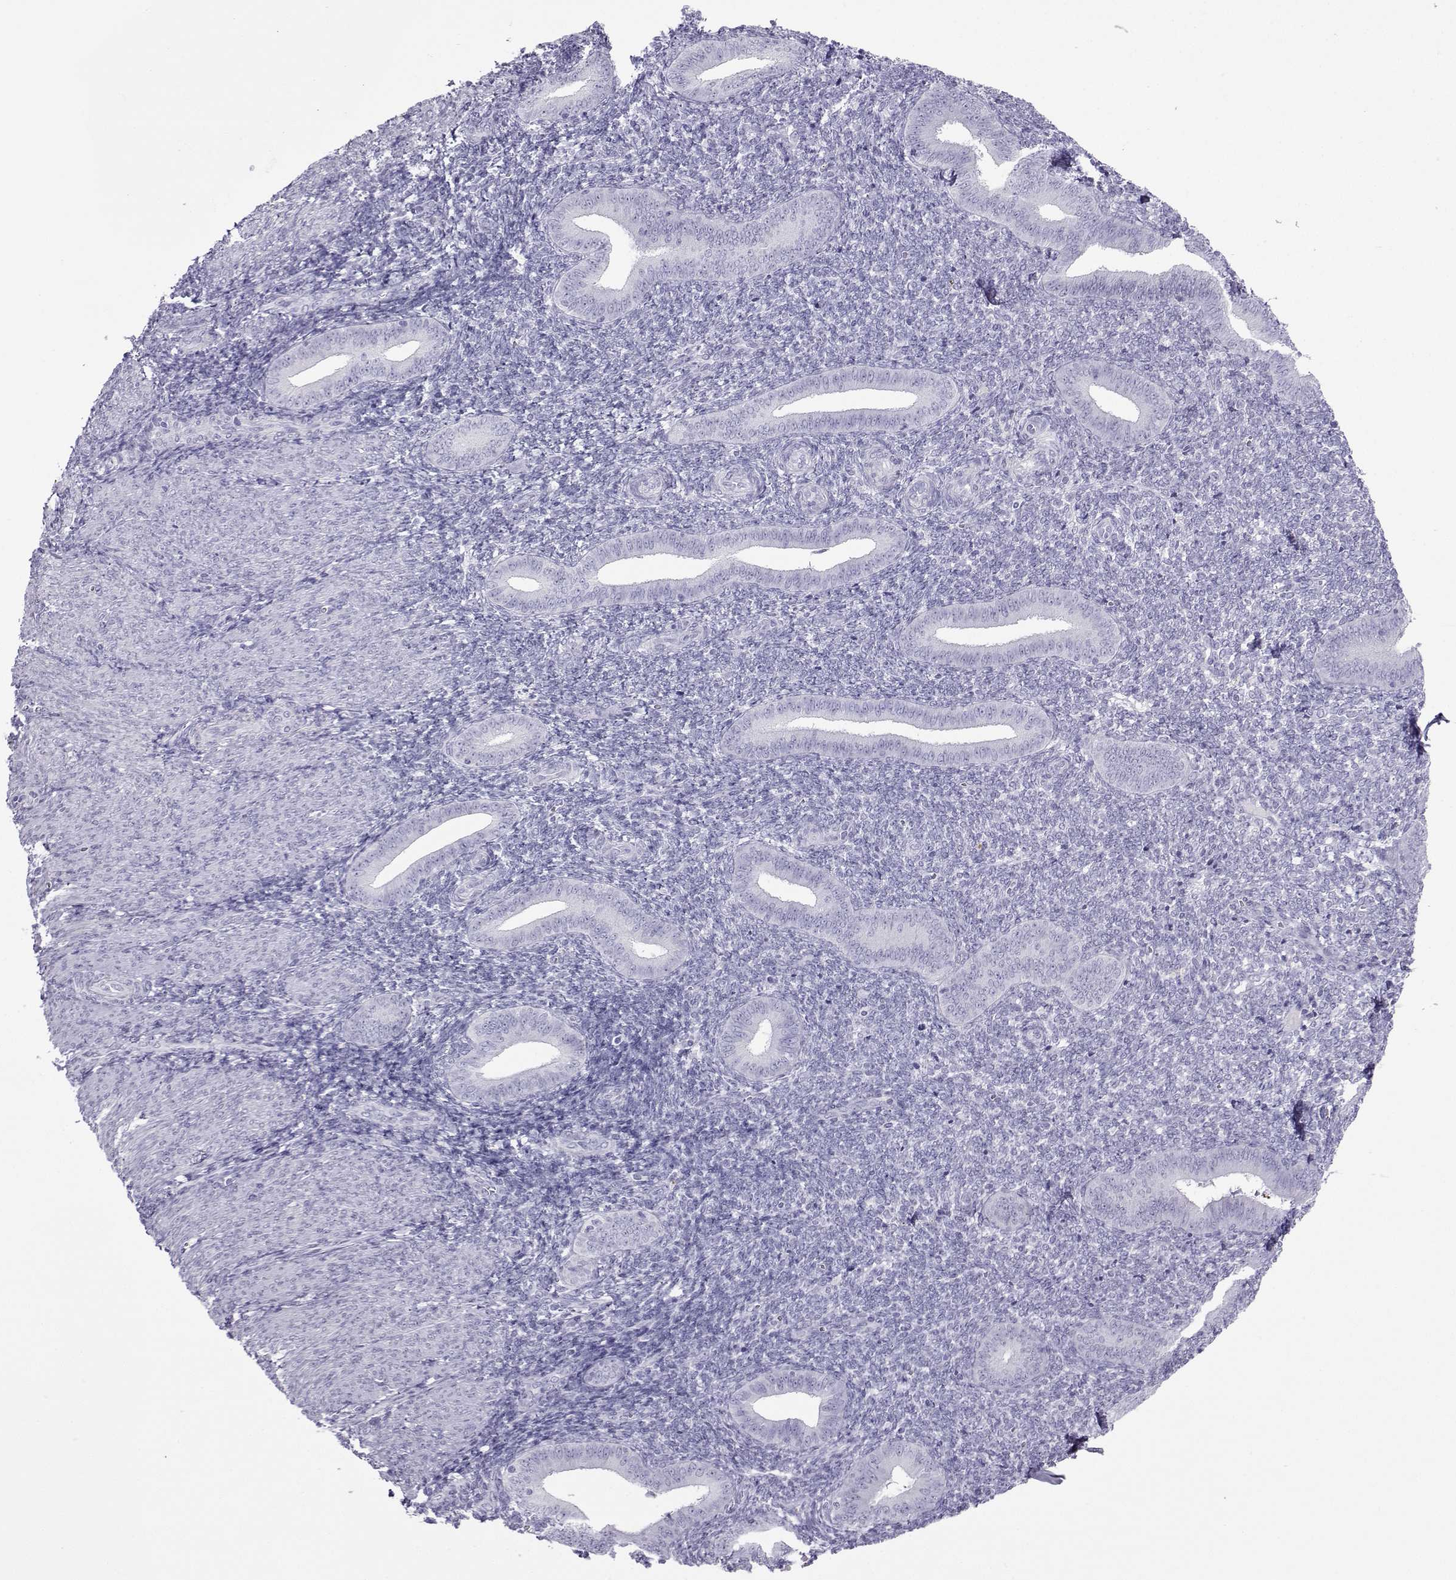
{"staining": {"intensity": "negative", "quantity": "none", "location": "none"}, "tissue": "endometrium", "cell_type": "Cells in endometrial stroma", "image_type": "normal", "snomed": [{"axis": "morphology", "description": "Normal tissue, NOS"}, {"axis": "topography", "description": "Endometrium"}], "caption": "This is an IHC image of normal endometrium. There is no positivity in cells in endometrial stroma.", "gene": "FBXO24", "patient": {"sex": "female", "age": 25}}